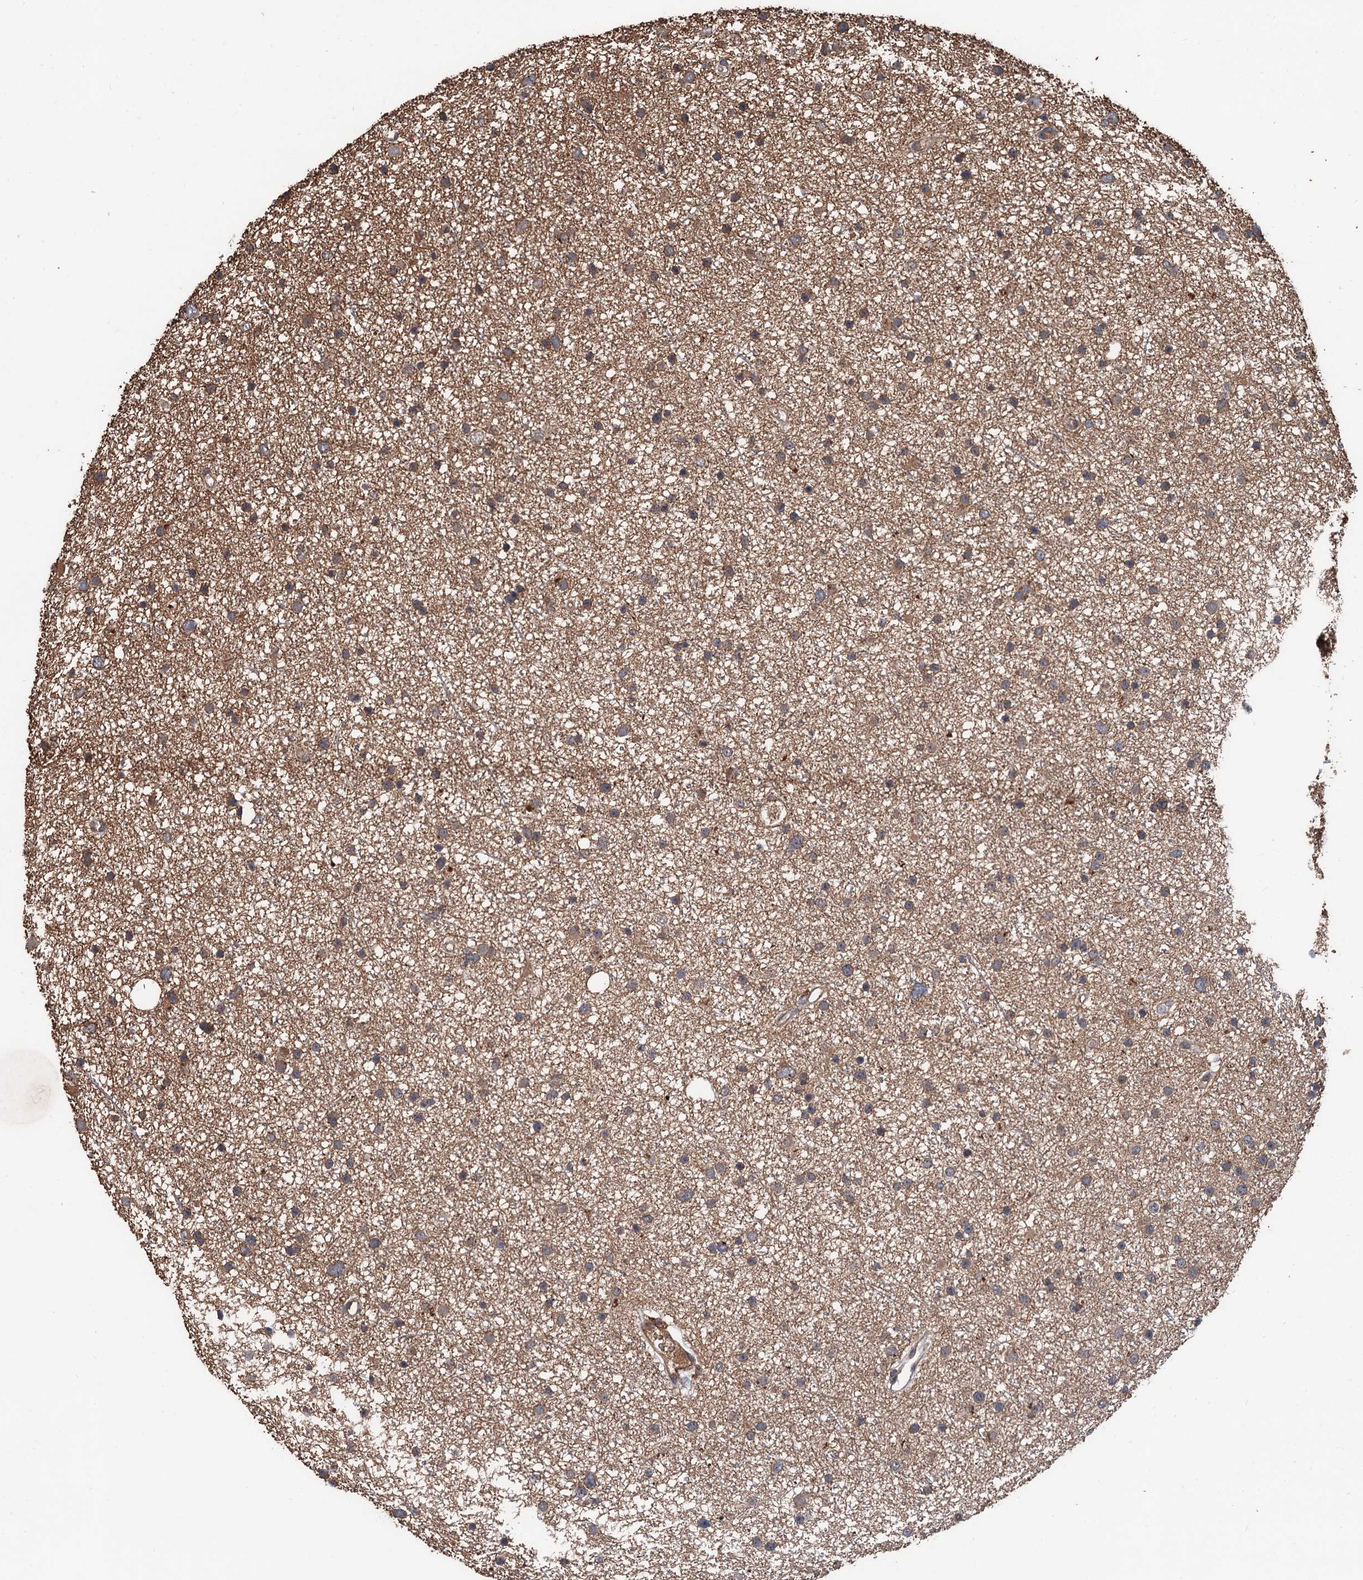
{"staining": {"intensity": "weak", "quantity": ">75%", "location": "cytoplasmic/membranous"}, "tissue": "glioma", "cell_type": "Tumor cells", "image_type": "cancer", "snomed": [{"axis": "morphology", "description": "Glioma, malignant, Low grade"}, {"axis": "topography", "description": "Cerebral cortex"}], "caption": "Weak cytoplasmic/membranous staining is identified in about >75% of tumor cells in low-grade glioma (malignant).", "gene": "ZNF438", "patient": {"sex": "female", "age": 39}}